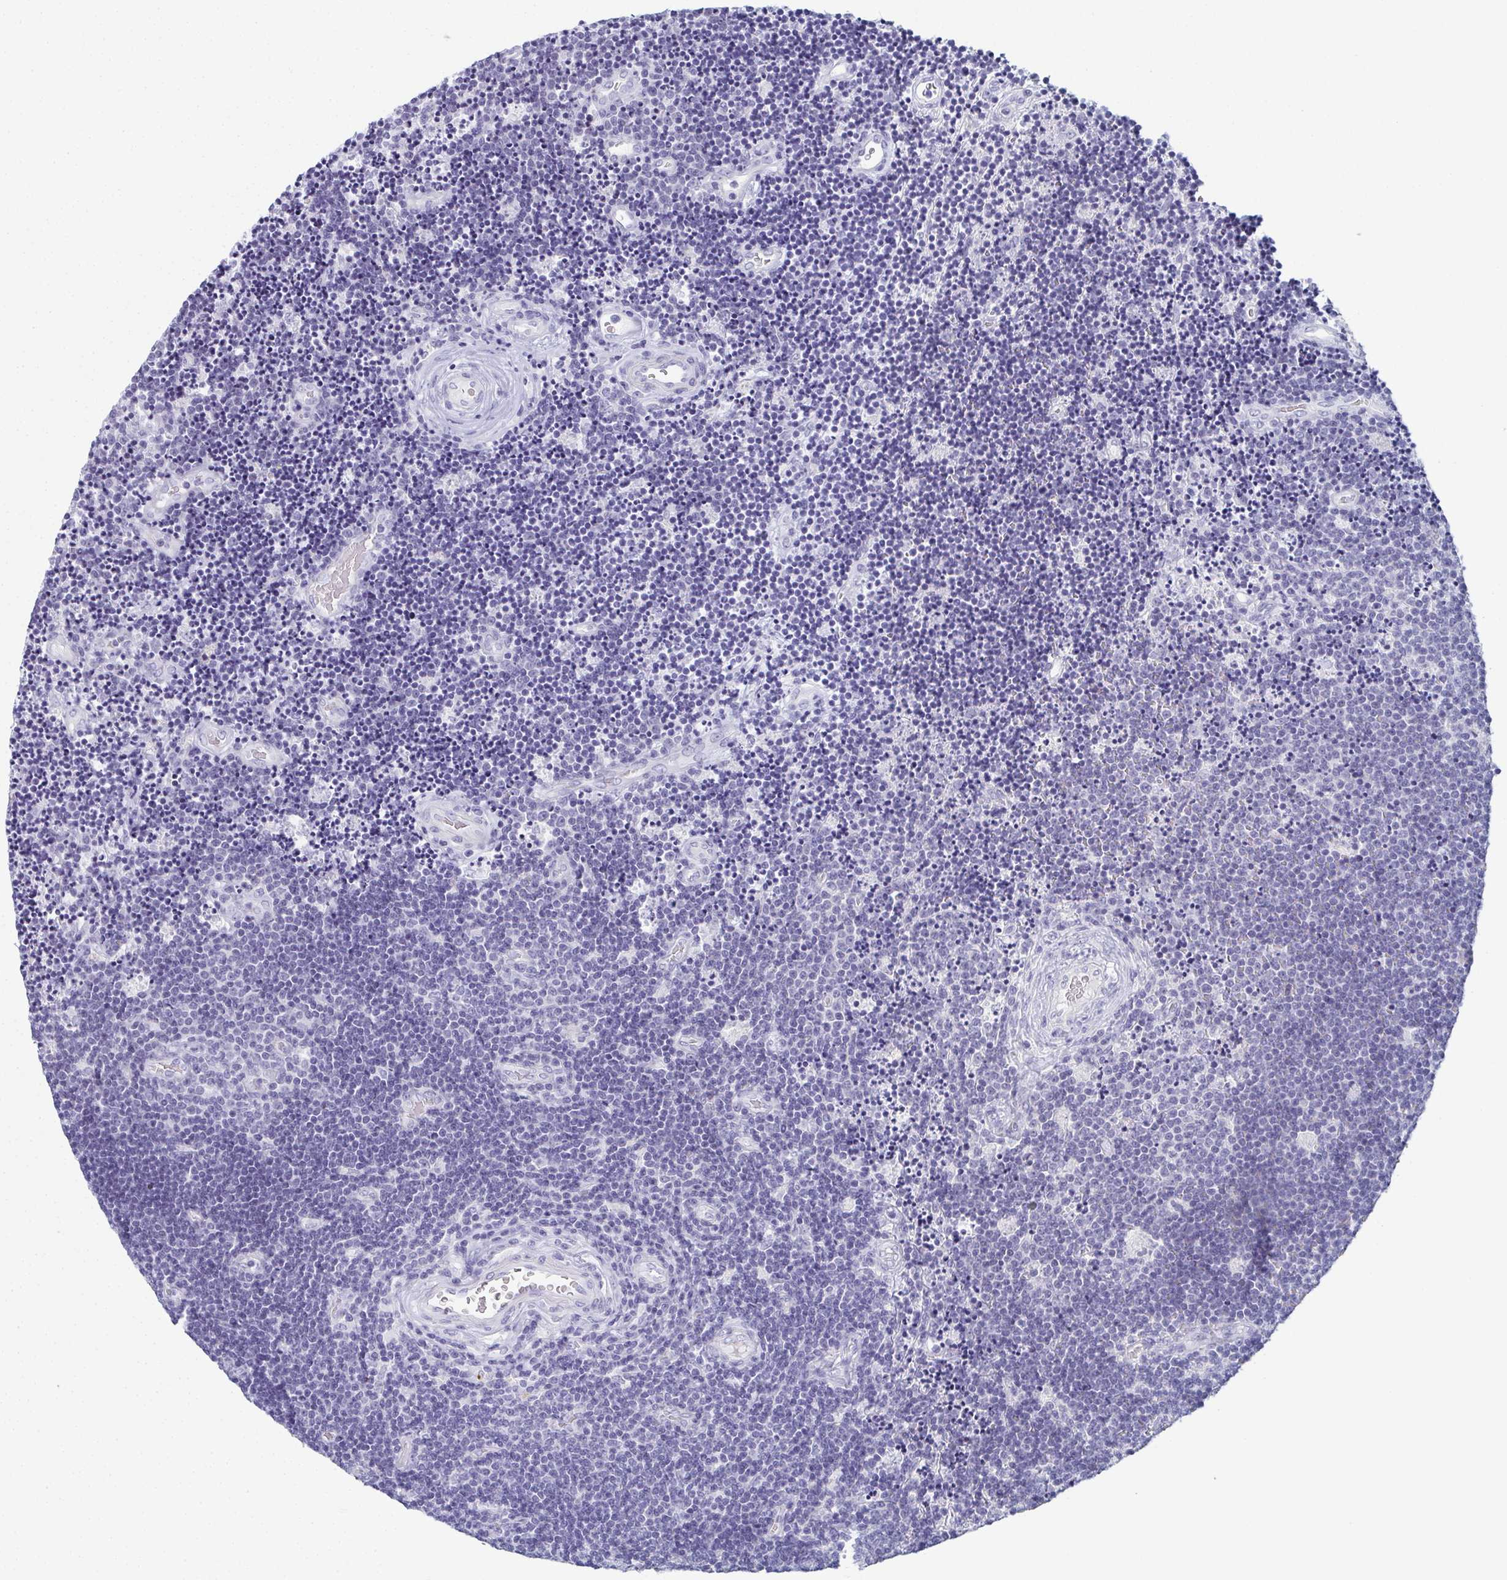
{"staining": {"intensity": "negative", "quantity": "none", "location": "none"}, "tissue": "lymphoma", "cell_type": "Tumor cells", "image_type": "cancer", "snomed": [{"axis": "morphology", "description": "Malignant lymphoma, non-Hodgkin's type, Low grade"}, {"axis": "topography", "description": "Brain"}], "caption": "The histopathology image displays no significant staining in tumor cells of lymphoma.", "gene": "SLC36A2", "patient": {"sex": "female", "age": 66}}